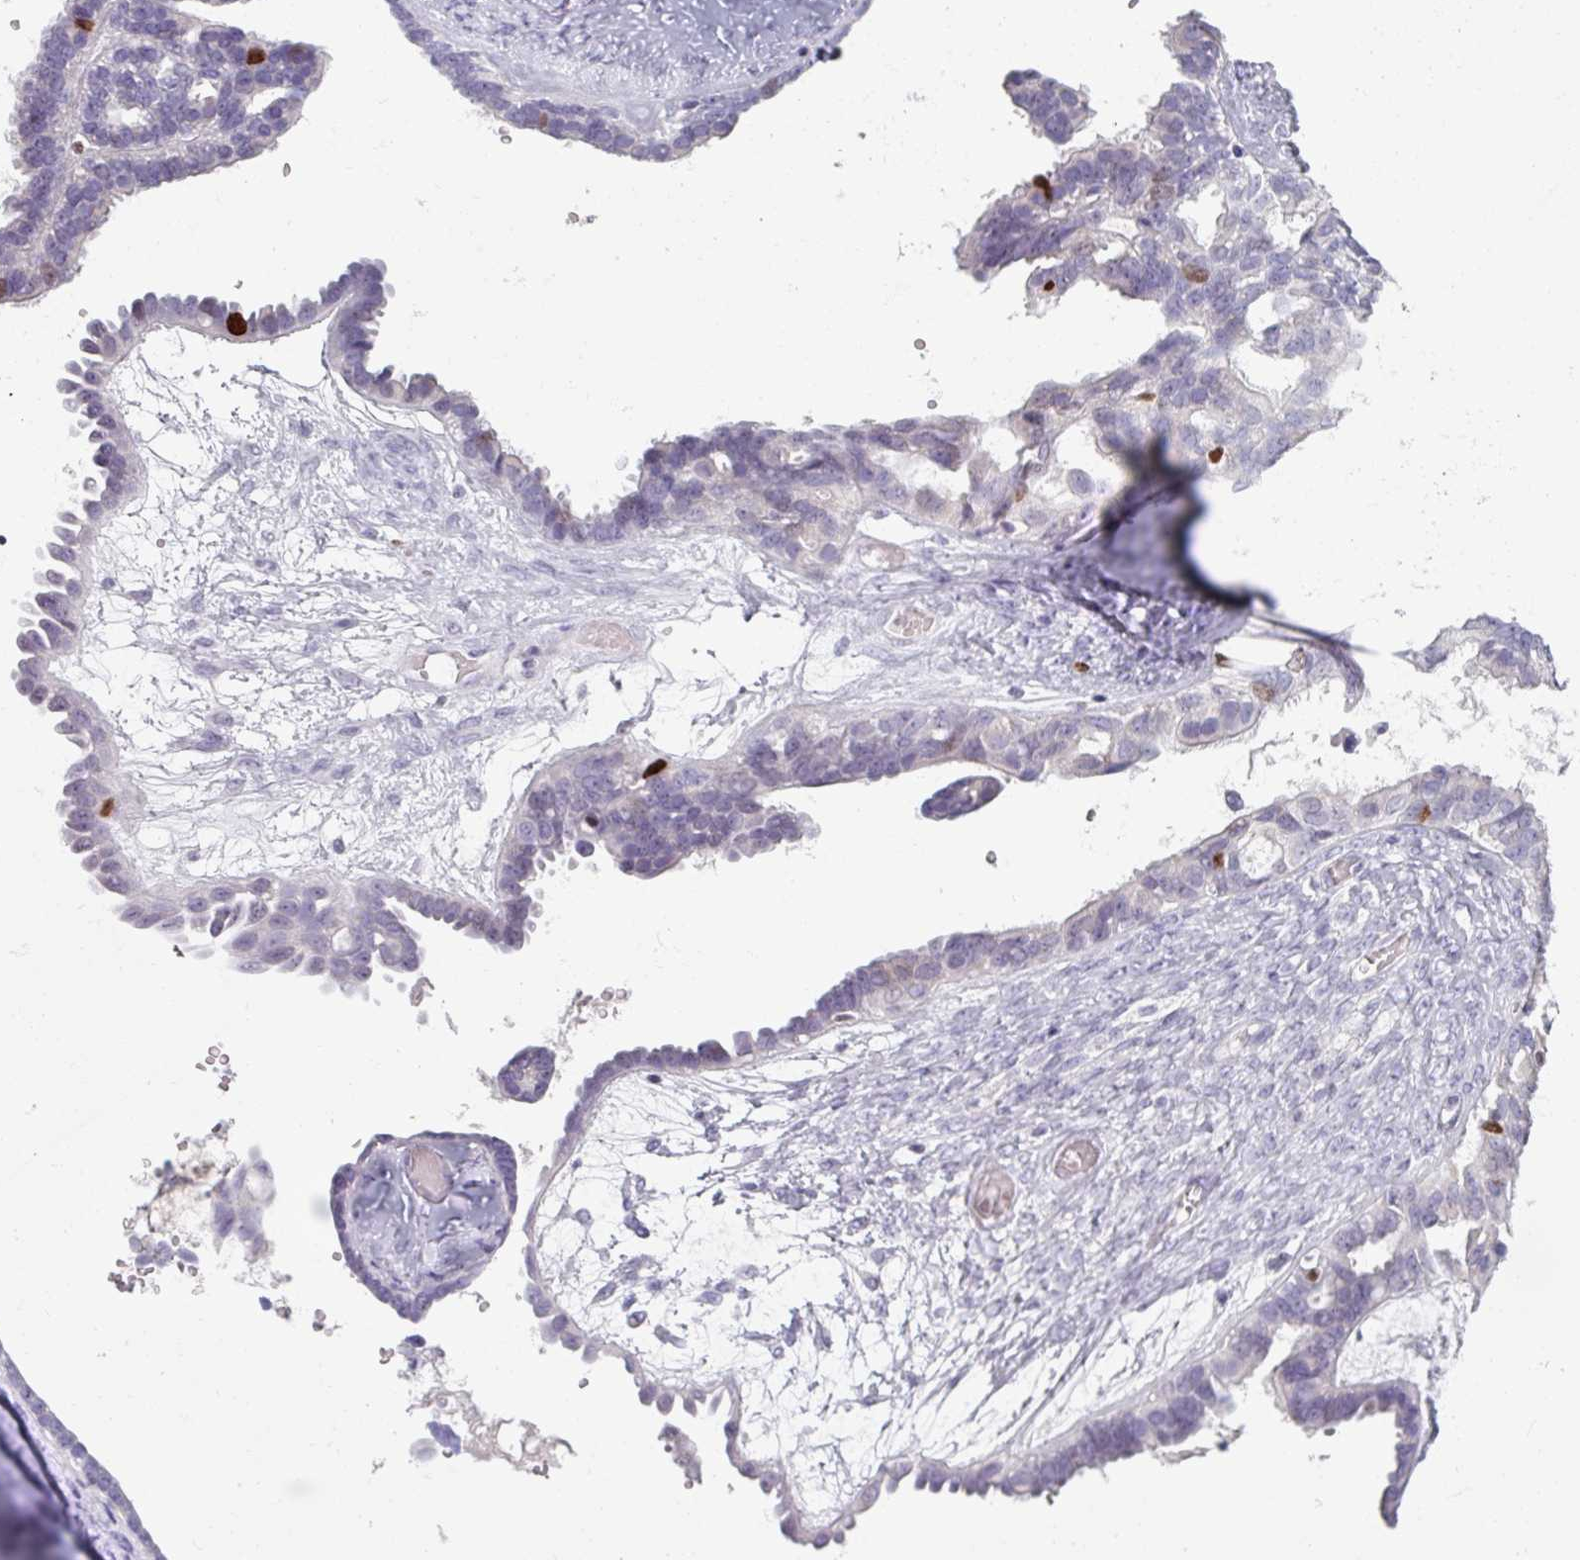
{"staining": {"intensity": "strong", "quantity": "<25%", "location": "nuclear"}, "tissue": "ovarian cancer", "cell_type": "Tumor cells", "image_type": "cancer", "snomed": [{"axis": "morphology", "description": "Cystadenocarcinoma, serous, NOS"}, {"axis": "topography", "description": "Ovary"}], "caption": "Immunohistochemical staining of ovarian cancer (serous cystadenocarcinoma) demonstrates strong nuclear protein expression in approximately <25% of tumor cells.", "gene": "ATAD2", "patient": {"sex": "female", "age": 69}}